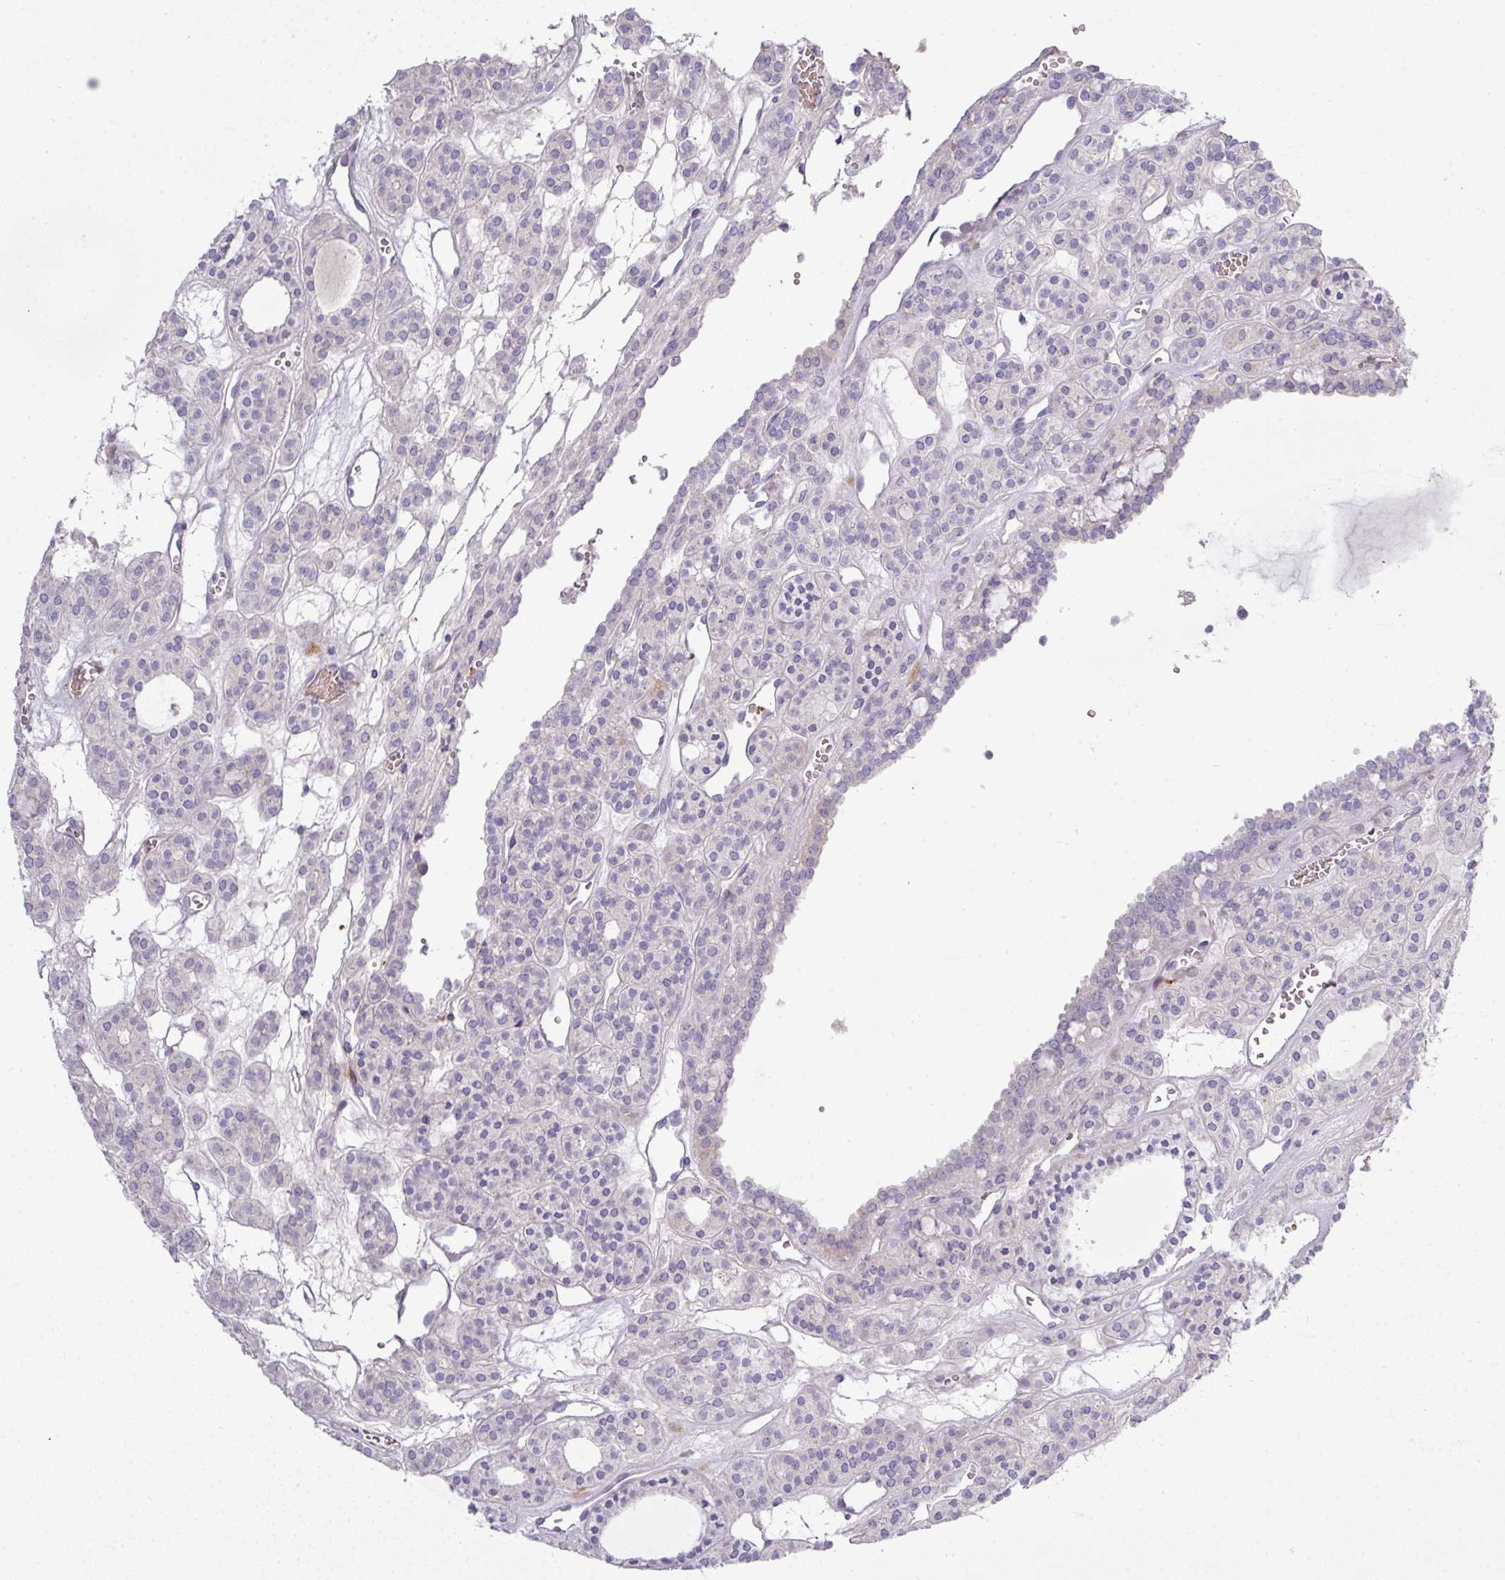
{"staining": {"intensity": "negative", "quantity": "none", "location": "none"}, "tissue": "thyroid cancer", "cell_type": "Tumor cells", "image_type": "cancer", "snomed": [{"axis": "morphology", "description": "Follicular adenoma carcinoma, NOS"}, {"axis": "topography", "description": "Thyroid gland"}], "caption": "An image of human thyroid cancer (follicular adenoma carcinoma) is negative for staining in tumor cells. (DAB (3,3'-diaminobenzidine) immunohistochemistry, high magnification).", "gene": "ATP6V1F", "patient": {"sex": "female", "age": 63}}